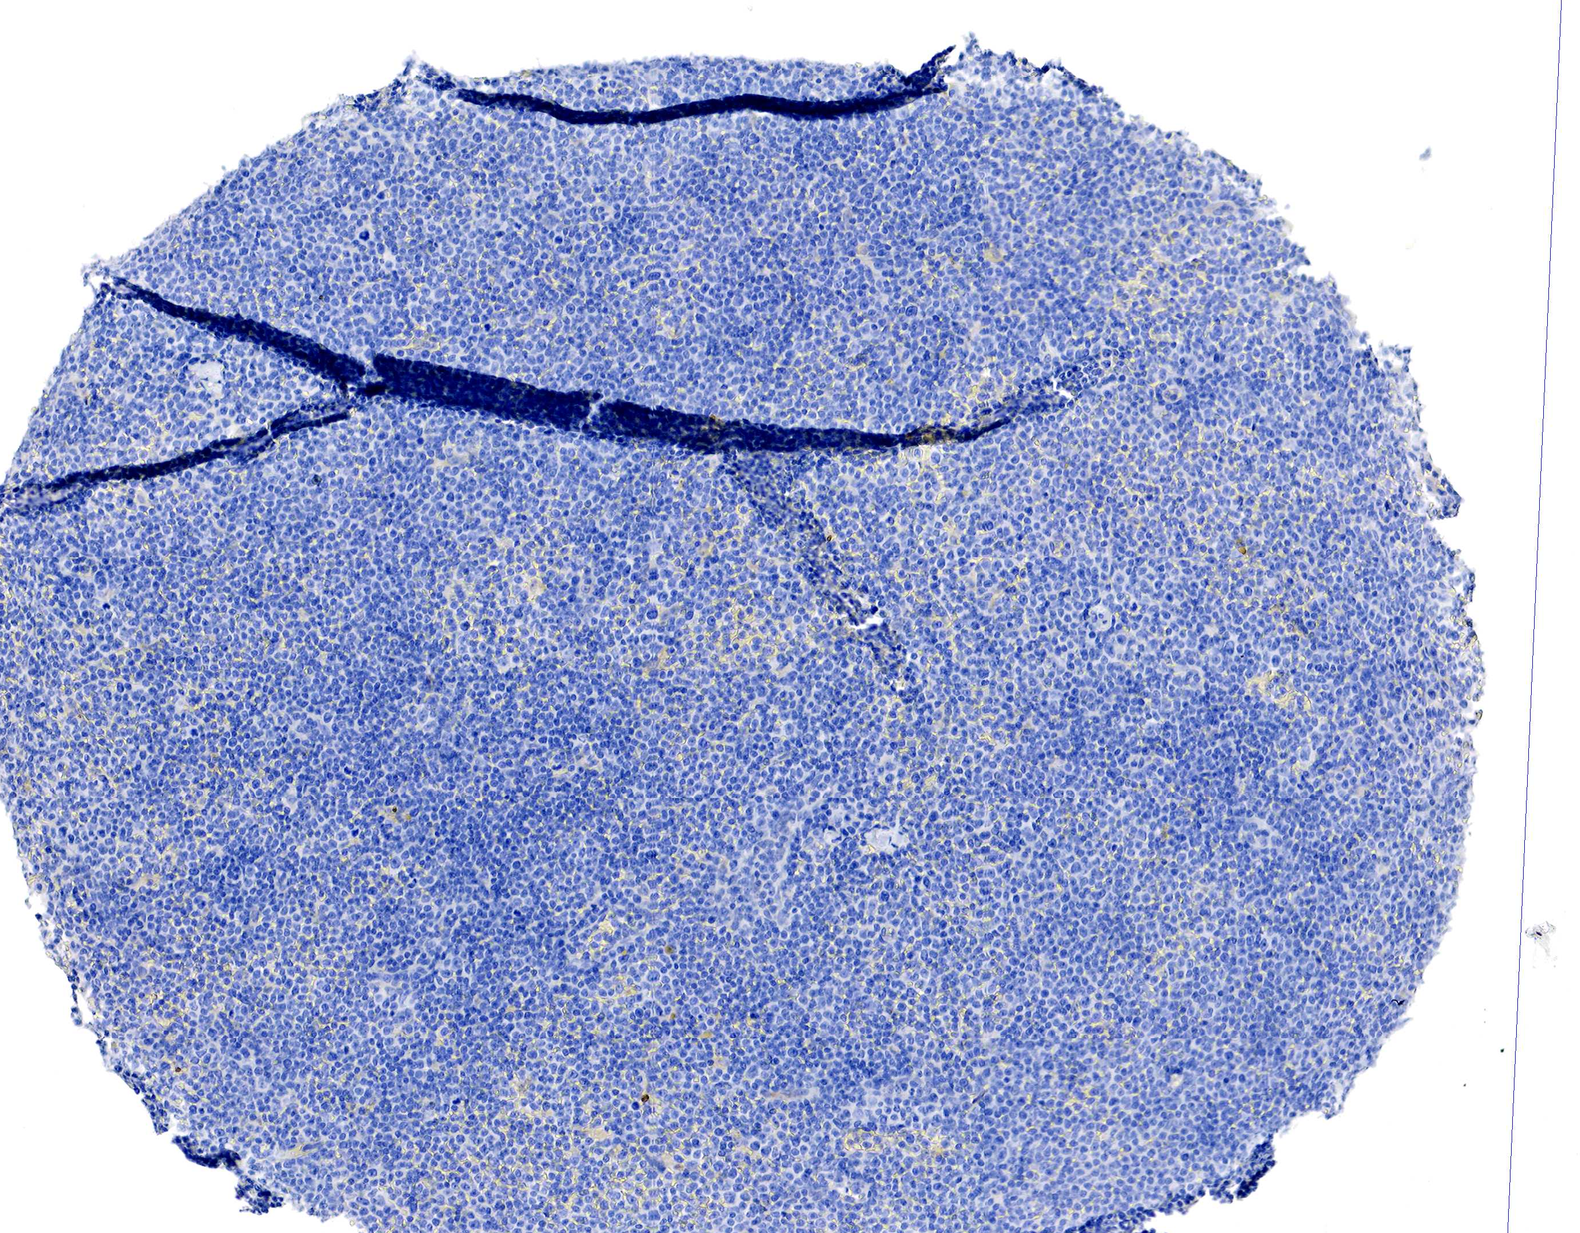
{"staining": {"intensity": "negative", "quantity": "none", "location": "none"}, "tissue": "lymphoma", "cell_type": "Tumor cells", "image_type": "cancer", "snomed": [{"axis": "morphology", "description": "Malignant lymphoma, non-Hodgkin's type, Low grade"}, {"axis": "topography", "description": "Lymph node"}], "caption": "Histopathology image shows no protein staining in tumor cells of lymphoma tissue. (DAB (3,3'-diaminobenzidine) IHC with hematoxylin counter stain).", "gene": "RDX", "patient": {"sex": "male", "age": 50}}